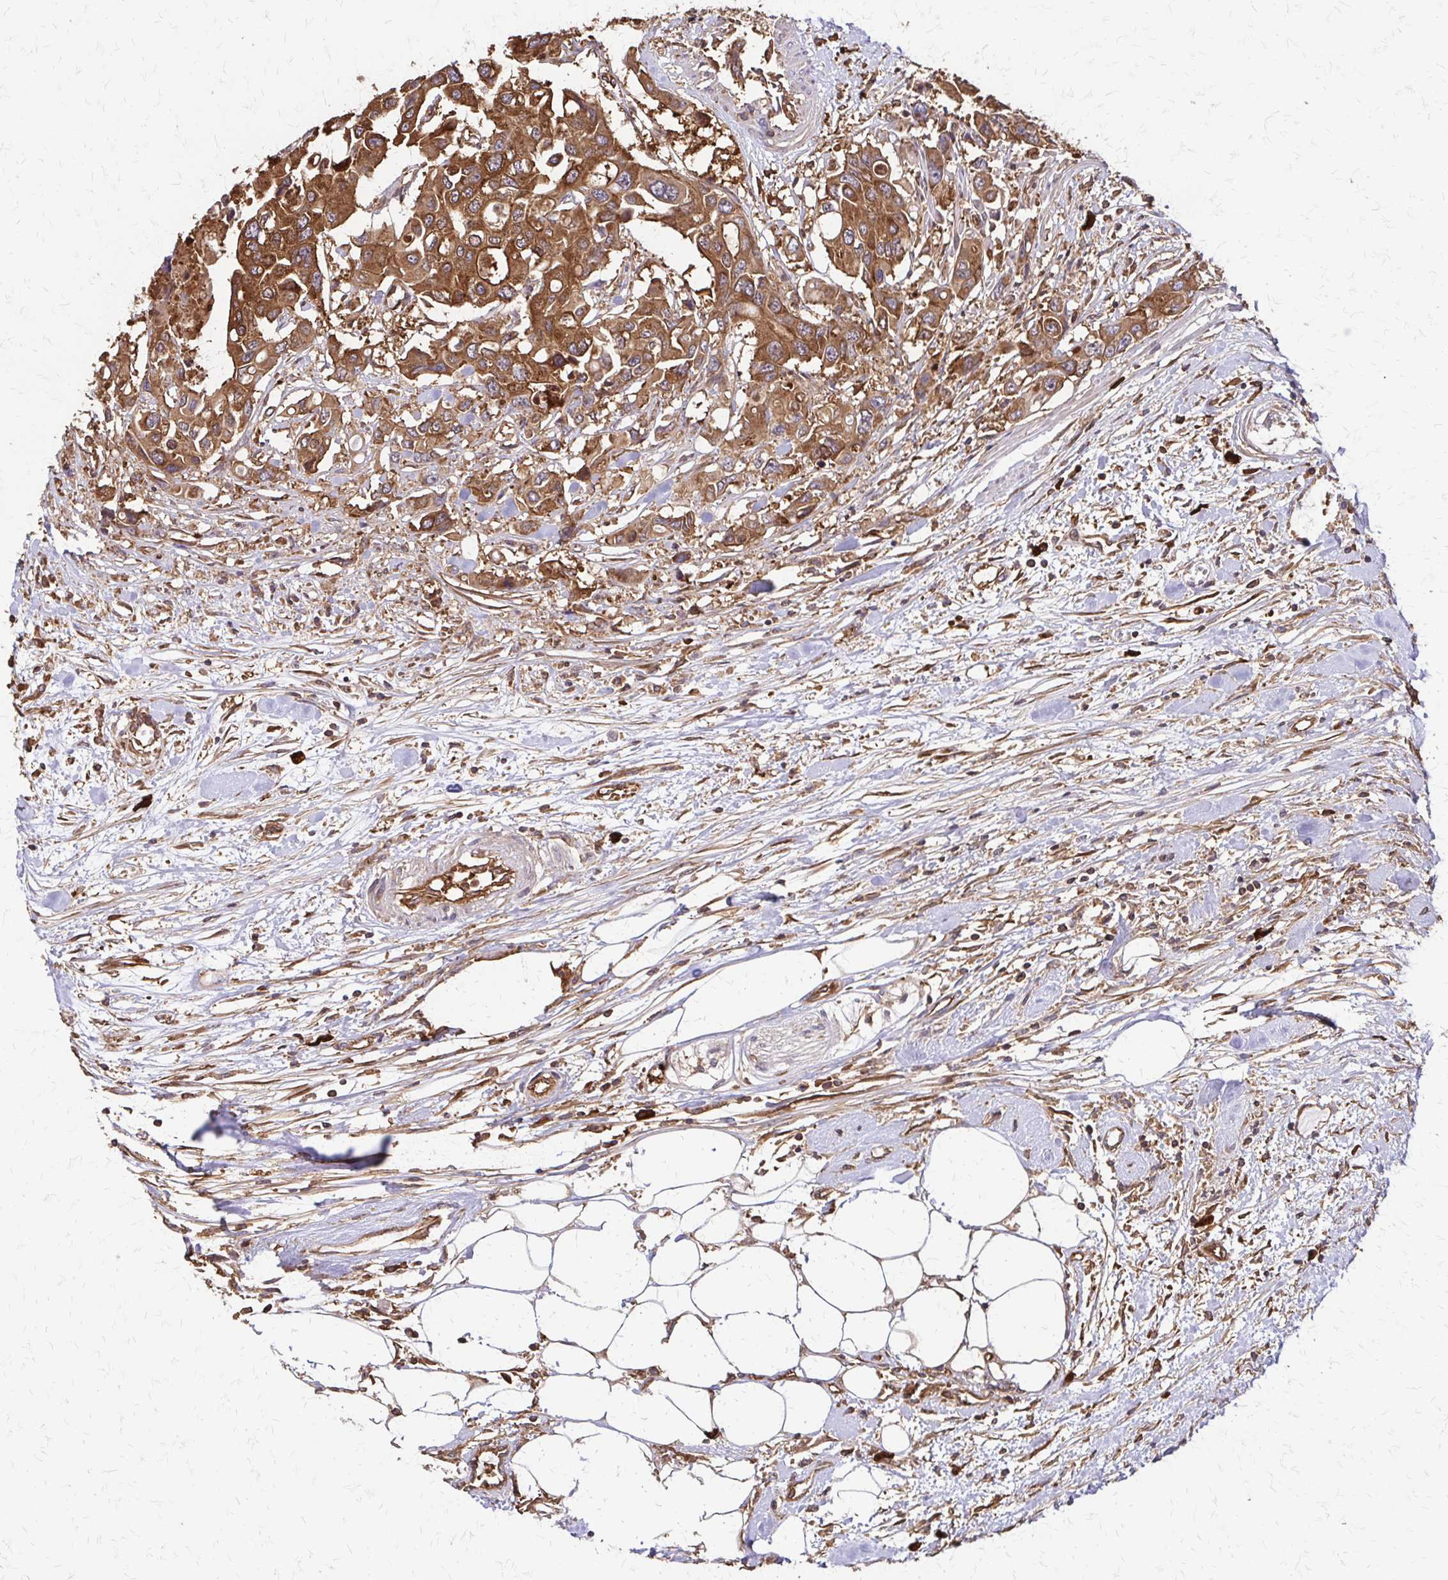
{"staining": {"intensity": "strong", "quantity": ">75%", "location": "cytoplasmic/membranous"}, "tissue": "colorectal cancer", "cell_type": "Tumor cells", "image_type": "cancer", "snomed": [{"axis": "morphology", "description": "Adenocarcinoma, NOS"}, {"axis": "topography", "description": "Colon"}], "caption": "The immunohistochemical stain labels strong cytoplasmic/membranous expression in tumor cells of colorectal cancer (adenocarcinoma) tissue.", "gene": "EEF2", "patient": {"sex": "male", "age": 77}}